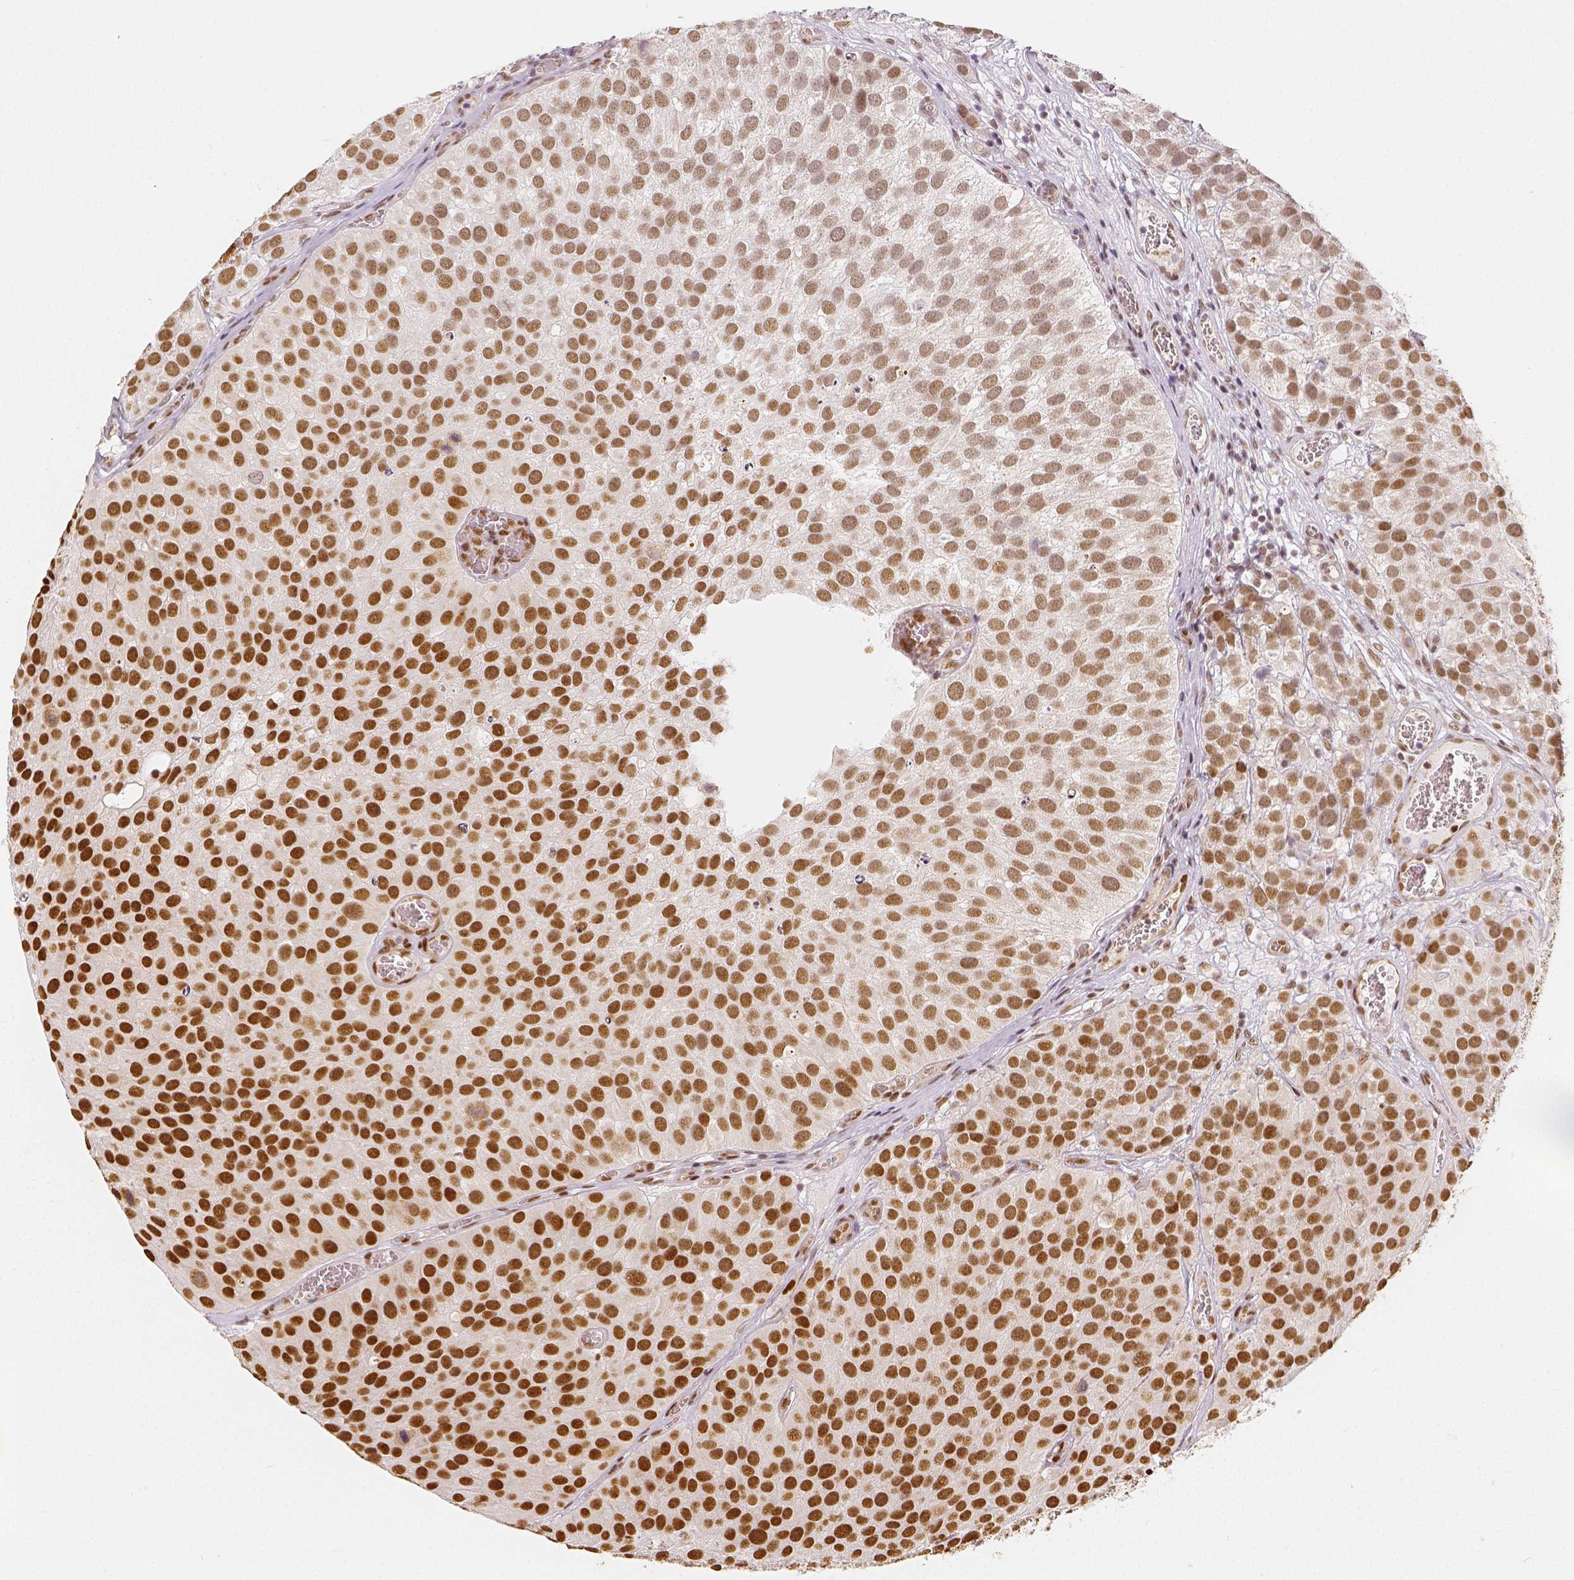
{"staining": {"intensity": "strong", "quantity": ">75%", "location": "nuclear"}, "tissue": "urothelial cancer", "cell_type": "Tumor cells", "image_type": "cancer", "snomed": [{"axis": "morphology", "description": "Urothelial carcinoma, Low grade"}, {"axis": "topography", "description": "Urinary bladder"}], "caption": "IHC staining of urothelial cancer, which reveals high levels of strong nuclear staining in approximately >75% of tumor cells indicating strong nuclear protein positivity. The staining was performed using DAB (3,3'-diaminobenzidine) (brown) for protein detection and nuclei were counterstained in hematoxylin (blue).", "gene": "KDM5B", "patient": {"sex": "female", "age": 69}}